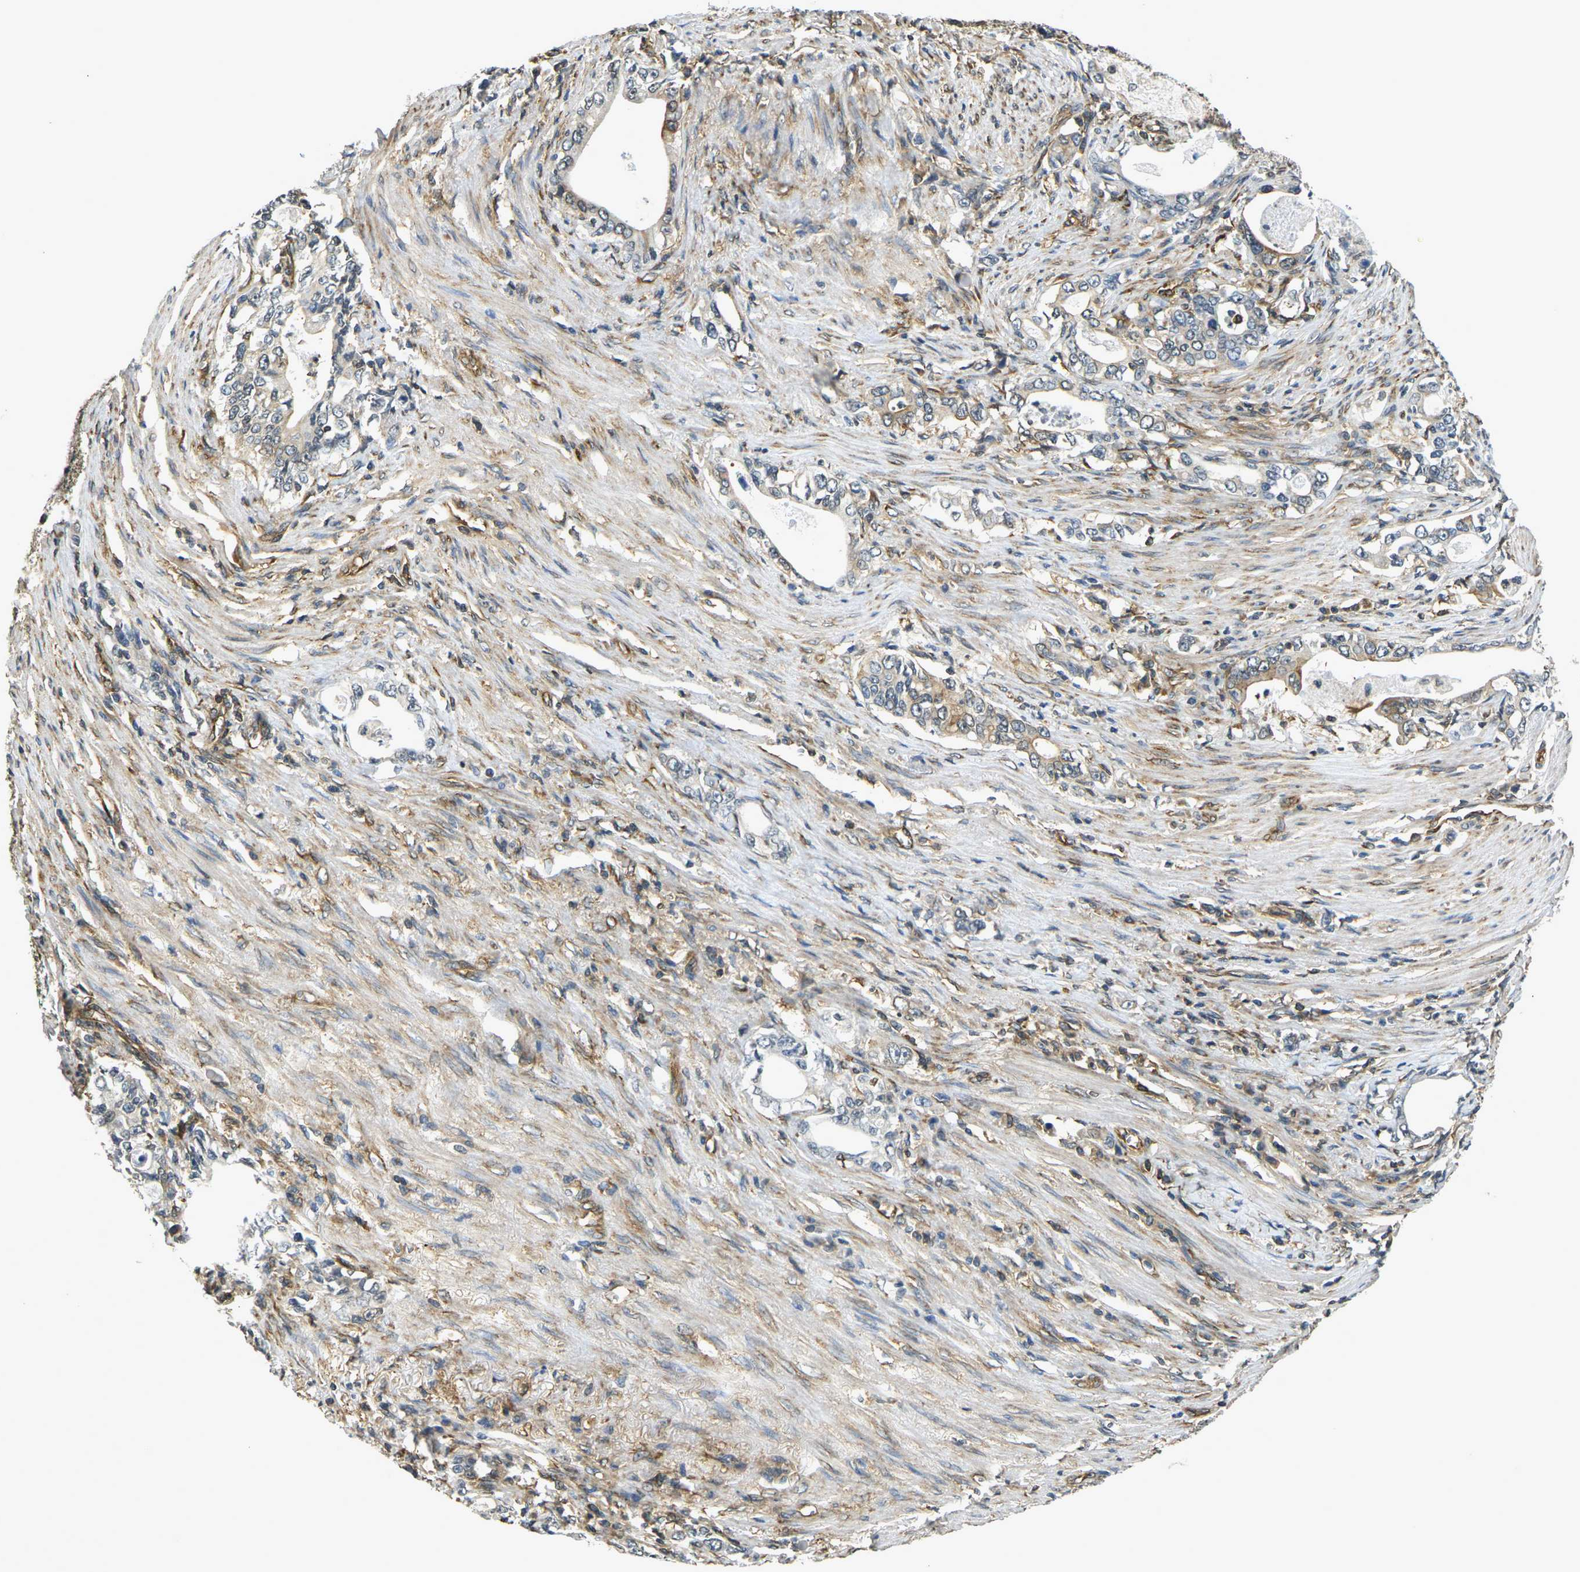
{"staining": {"intensity": "weak", "quantity": "<25%", "location": "cytoplasmic/membranous"}, "tissue": "stomach cancer", "cell_type": "Tumor cells", "image_type": "cancer", "snomed": [{"axis": "morphology", "description": "Adenocarcinoma, NOS"}, {"axis": "topography", "description": "Stomach, lower"}], "caption": "Protein analysis of adenocarcinoma (stomach) exhibits no significant staining in tumor cells.", "gene": "CAST", "patient": {"sex": "female", "age": 72}}